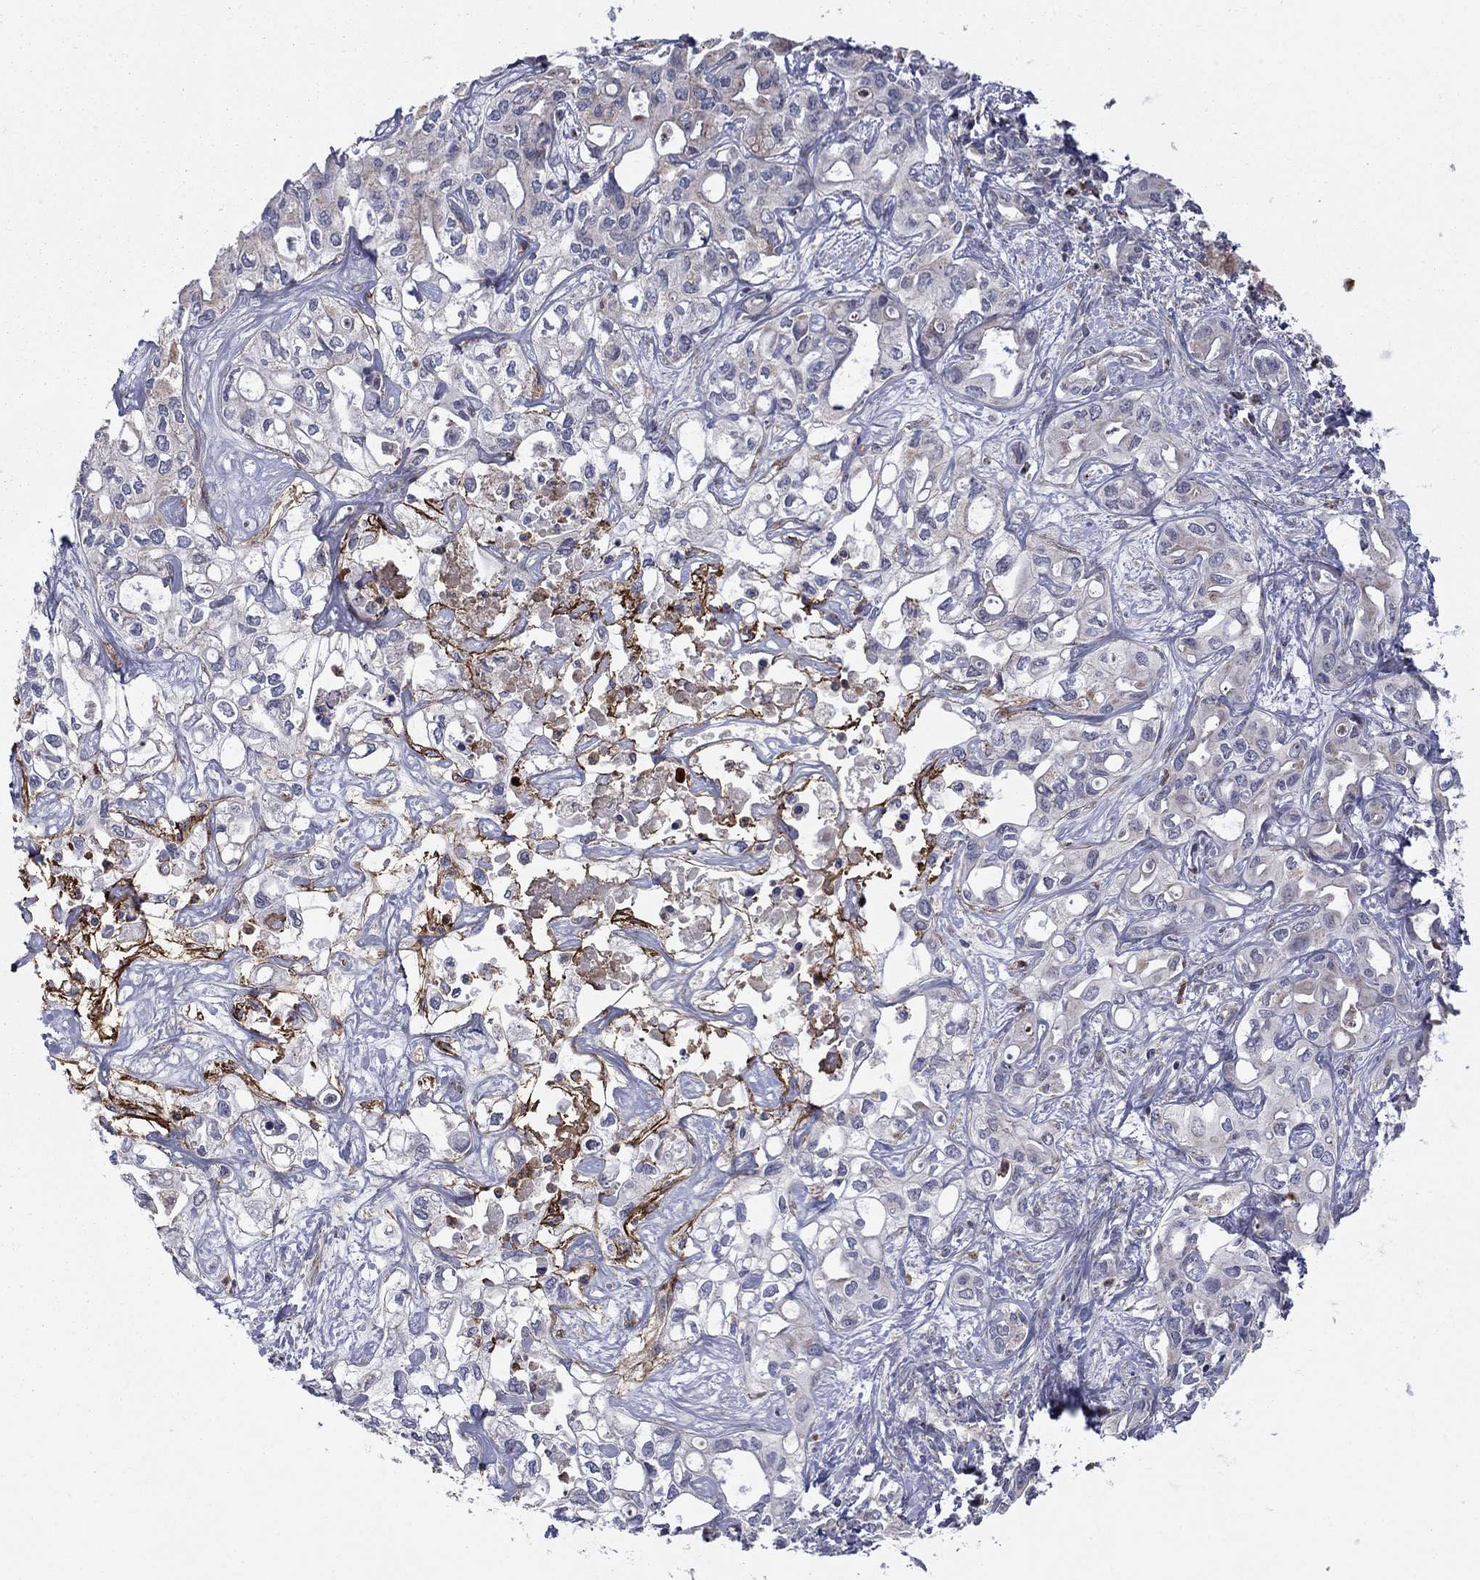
{"staining": {"intensity": "negative", "quantity": "none", "location": "none"}, "tissue": "liver cancer", "cell_type": "Tumor cells", "image_type": "cancer", "snomed": [{"axis": "morphology", "description": "Cholangiocarcinoma"}, {"axis": "topography", "description": "Liver"}], "caption": "This is an IHC histopathology image of human liver cholangiocarcinoma. There is no expression in tumor cells.", "gene": "DOP1B", "patient": {"sex": "female", "age": 64}}